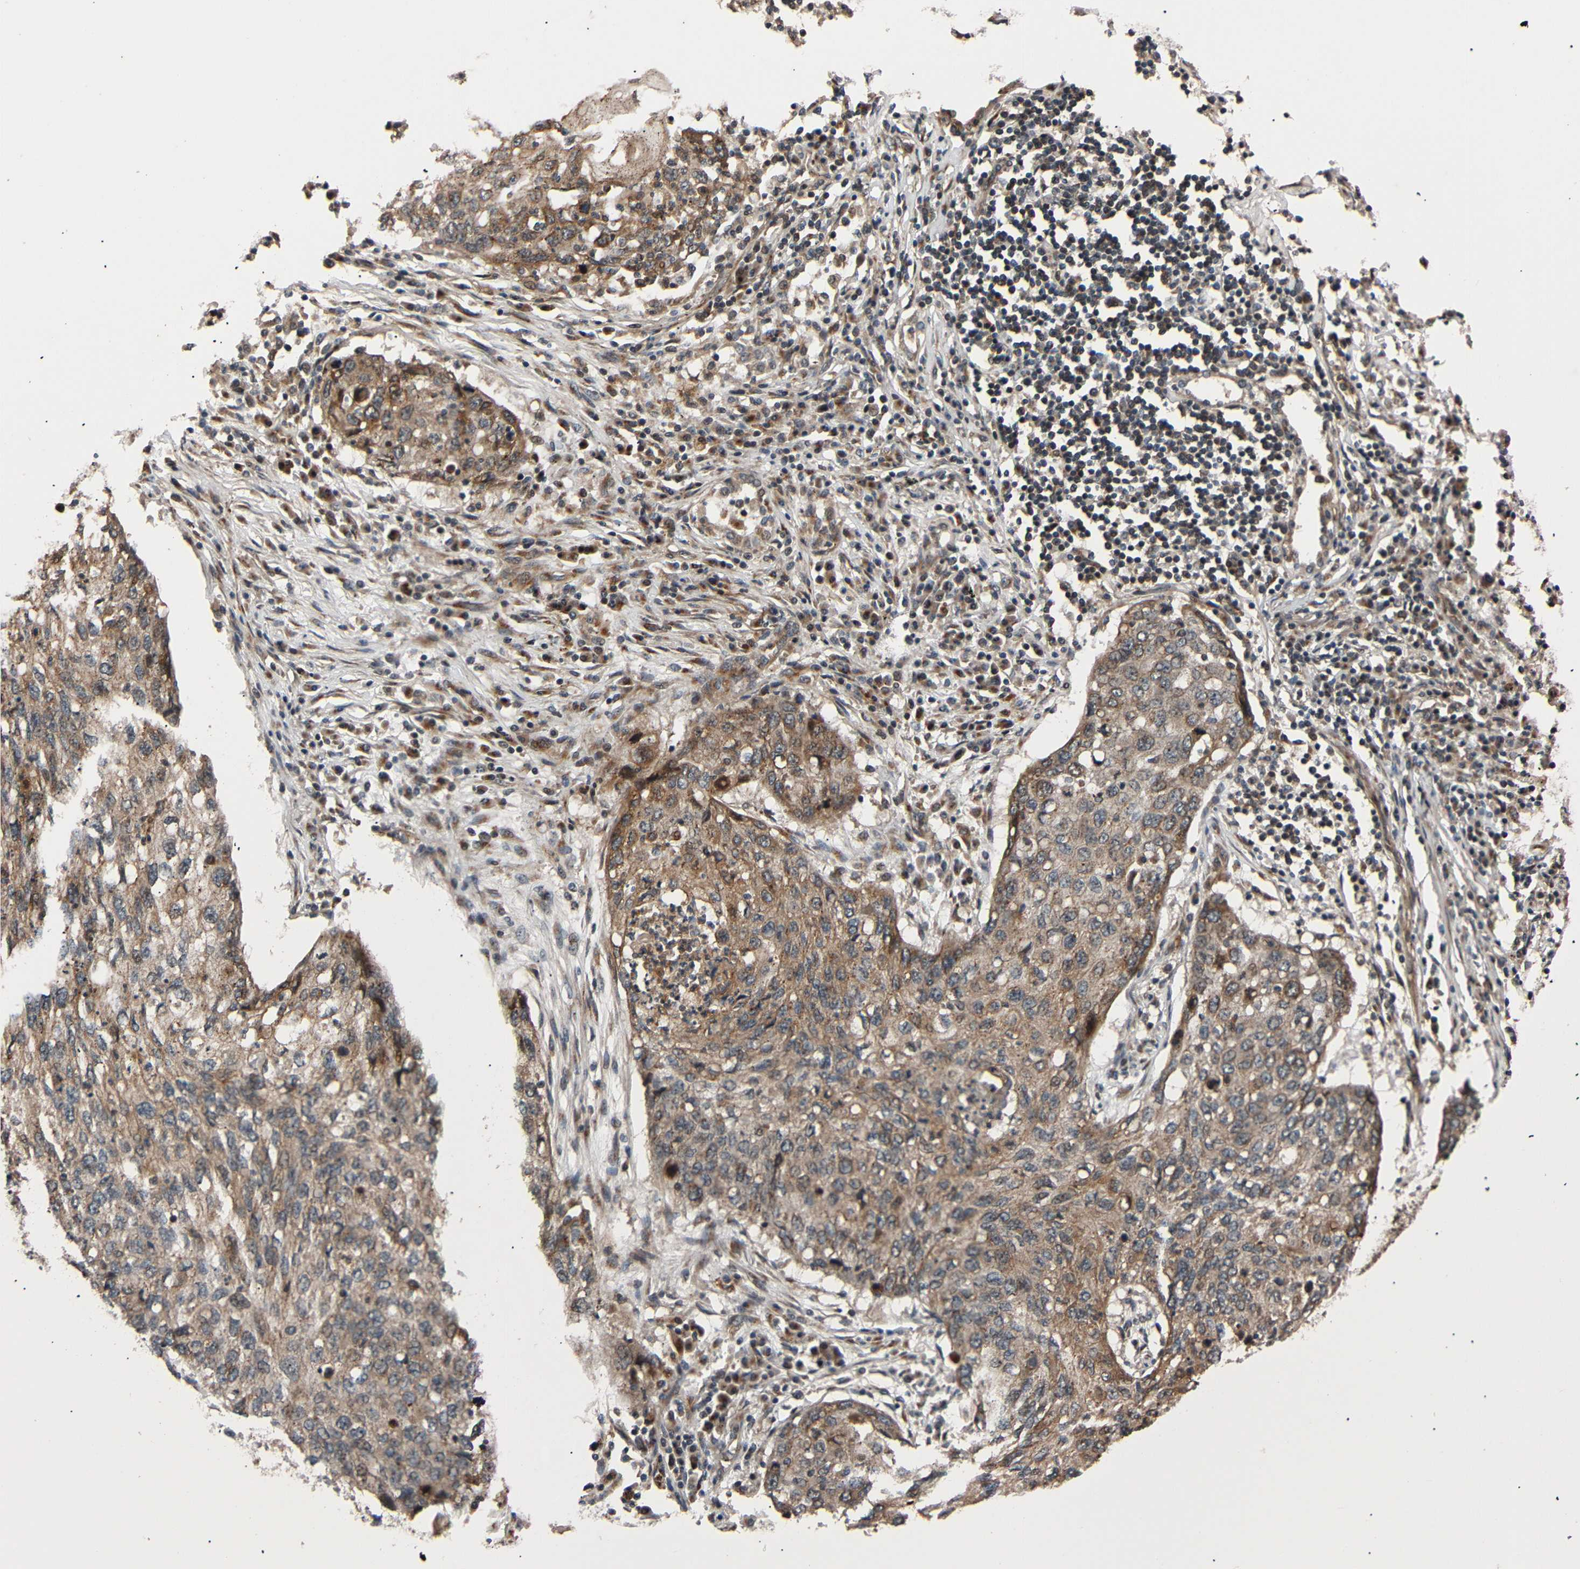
{"staining": {"intensity": "moderate", "quantity": ">75%", "location": "cytoplasmic/membranous"}, "tissue": "lung cancer", "cell_type": "Tumor cells", "image_type": "cancer", "snomed": [{"axis": "morphology", "description": "Squamous cell carcinoma, NOS"}, {"axis": "topography", "description": "Lung"}], "caption": "Immunohistochemical staining of lung squamous cell carcinoma displays medium levels of moderate cytoplasmic/membranous protein positivity in approximately >75% of tumor cells.", "gene": "AKAP9", "patient": {"sex": "female", "age": 63}}